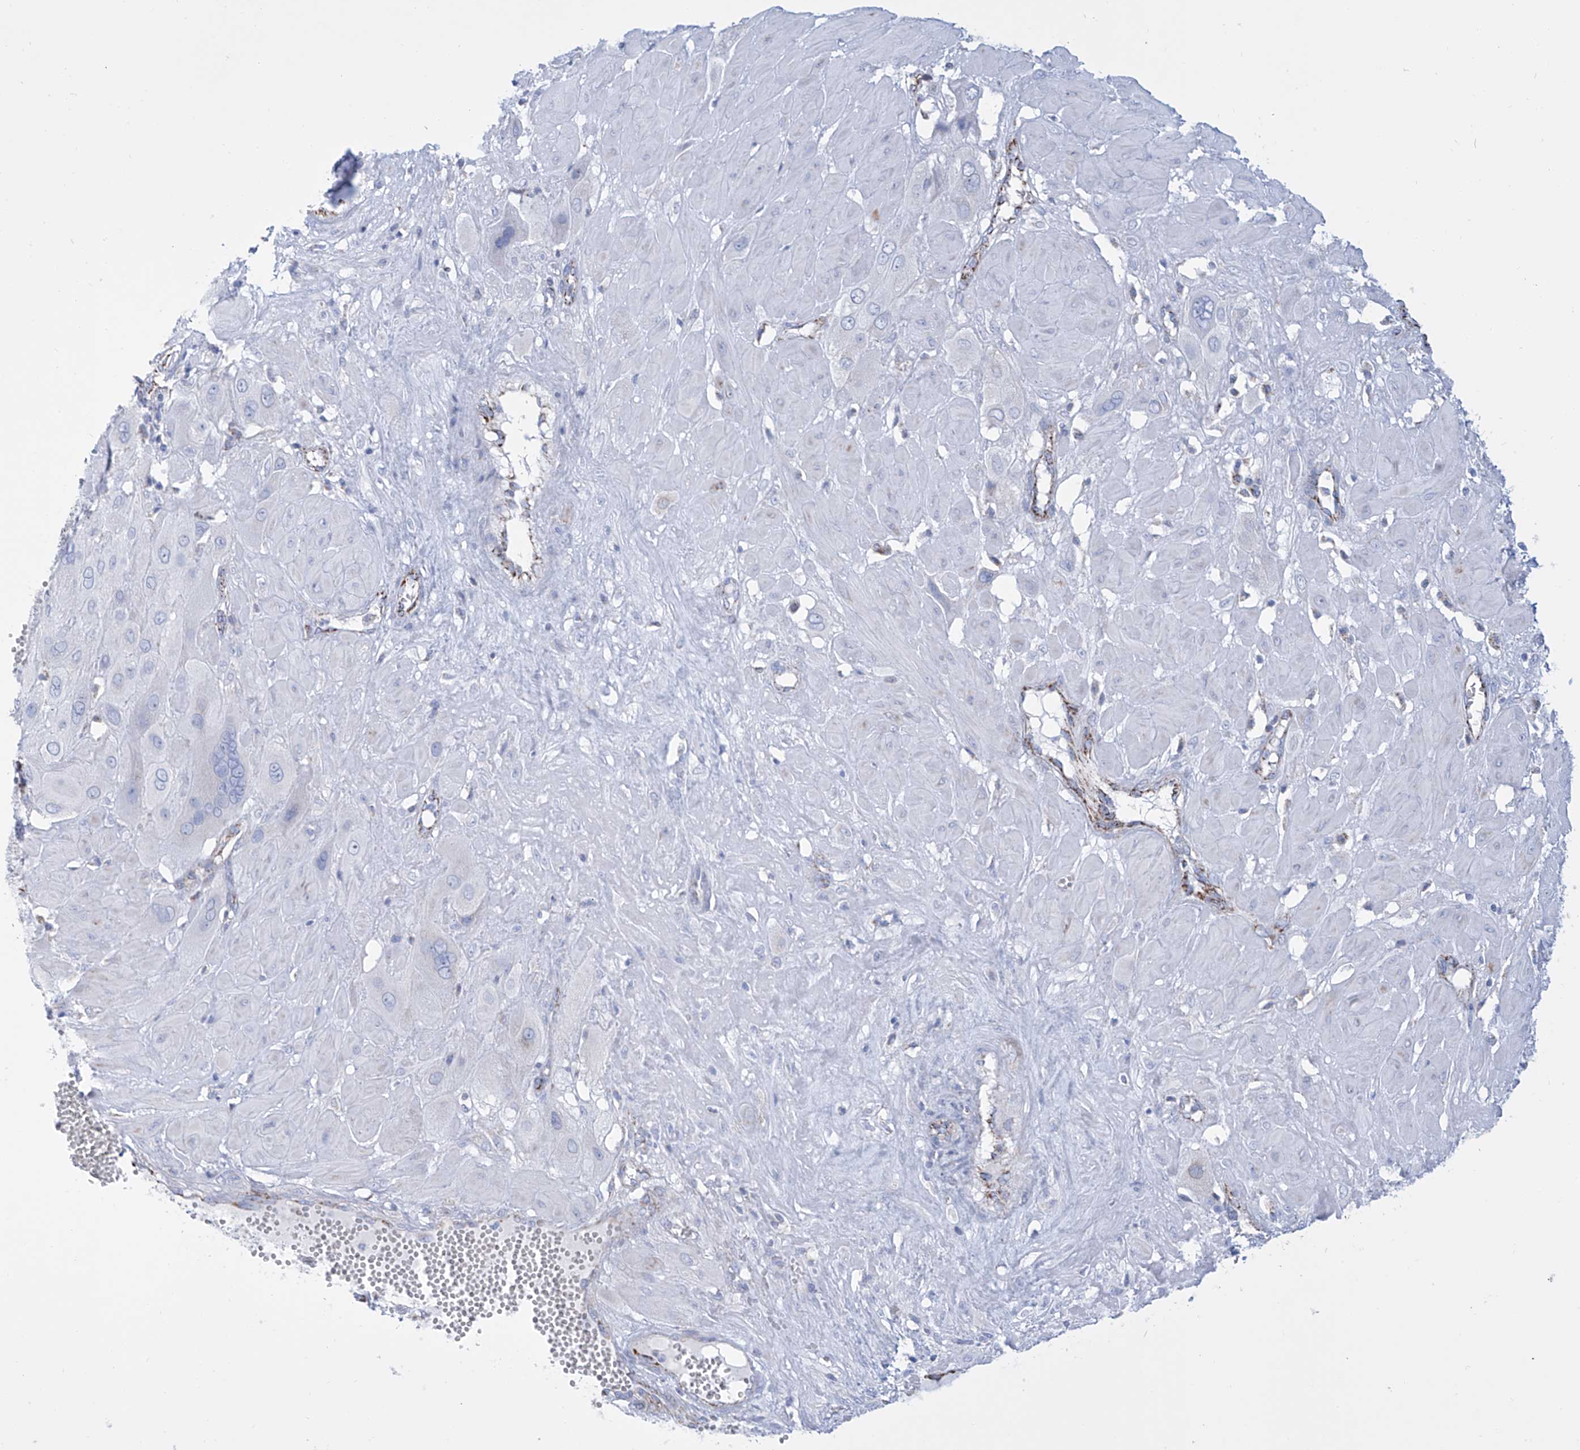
{"staining": {"intensity": "negative", "quantity": "none", "location": "none"}, "tissue": "cervical cancer", "cell_type": "Tumor cells", "image_type": "cancer", "snomed": [{"axis": "morphology", "description": "Squamous cell carcinoma, NOS"}, {"axis": "topography", "description": "Cervix"}], "caption": "Tumor cells show no significant protein positivity in cervical cancer.", "gene": "ALDH6A1", "patient": {"sex": "female", "age": 34}}